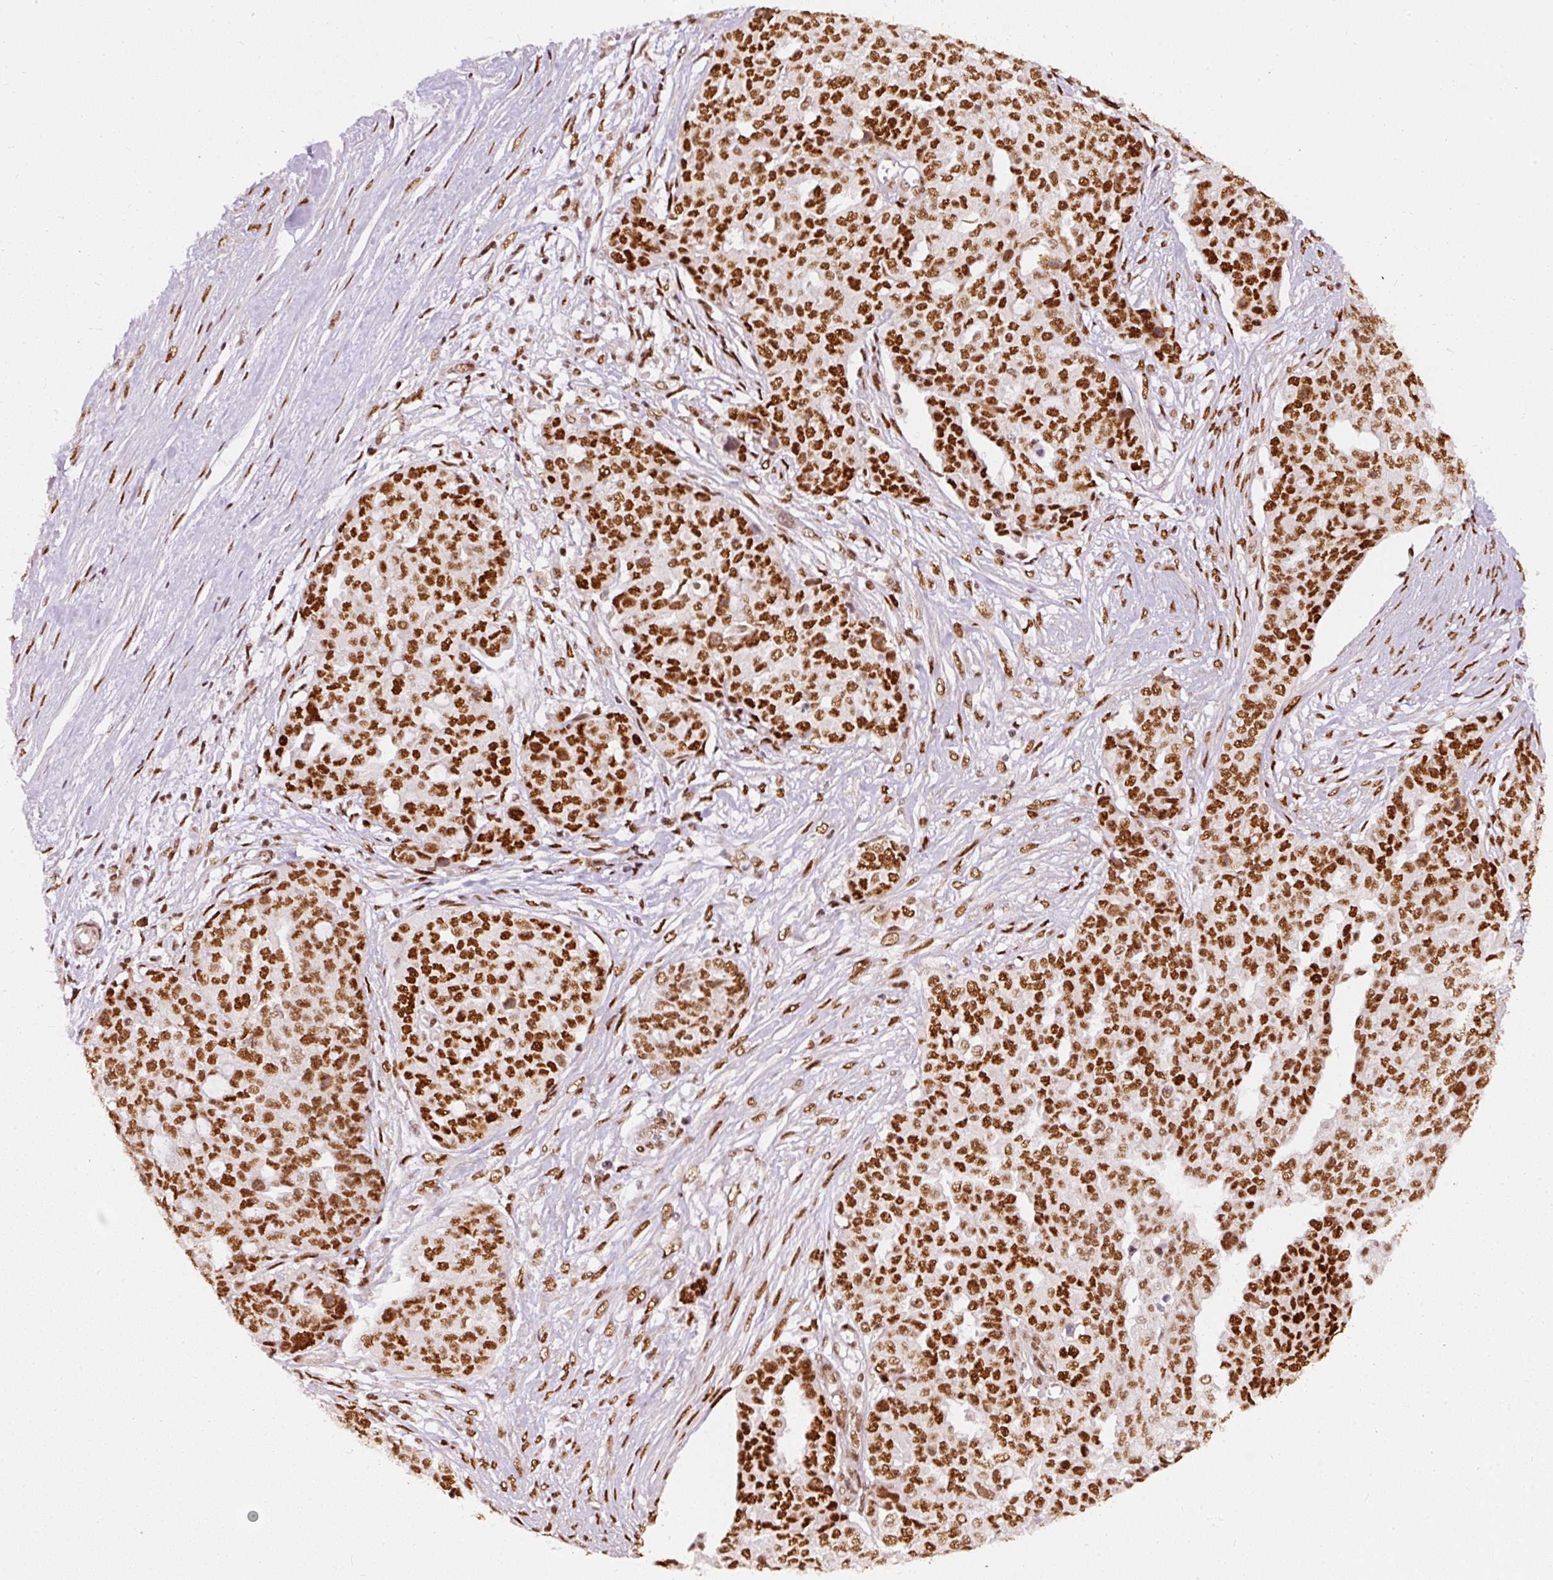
{"staining": {"intensity": "strong", "quantity": ">75%", "location": "nuclear"}, "tissue": "ovarian cancer", "cell_type": "Tumor cells", "image_type": "cancer", "snomed": [{"axis": "morphology", "description": "Cystadenocarcinoma, serous, NOS"}, {"axis": "topography", "description": "Soft tissue"}, {"axis": "topography", "description": "Ovary"}], "caption": "Ovarian cancer stained with a protein marker shows strong staining in tumor cells.", "gene": "HNRNPC", "patient": {"sex": "female", "age": 57}}